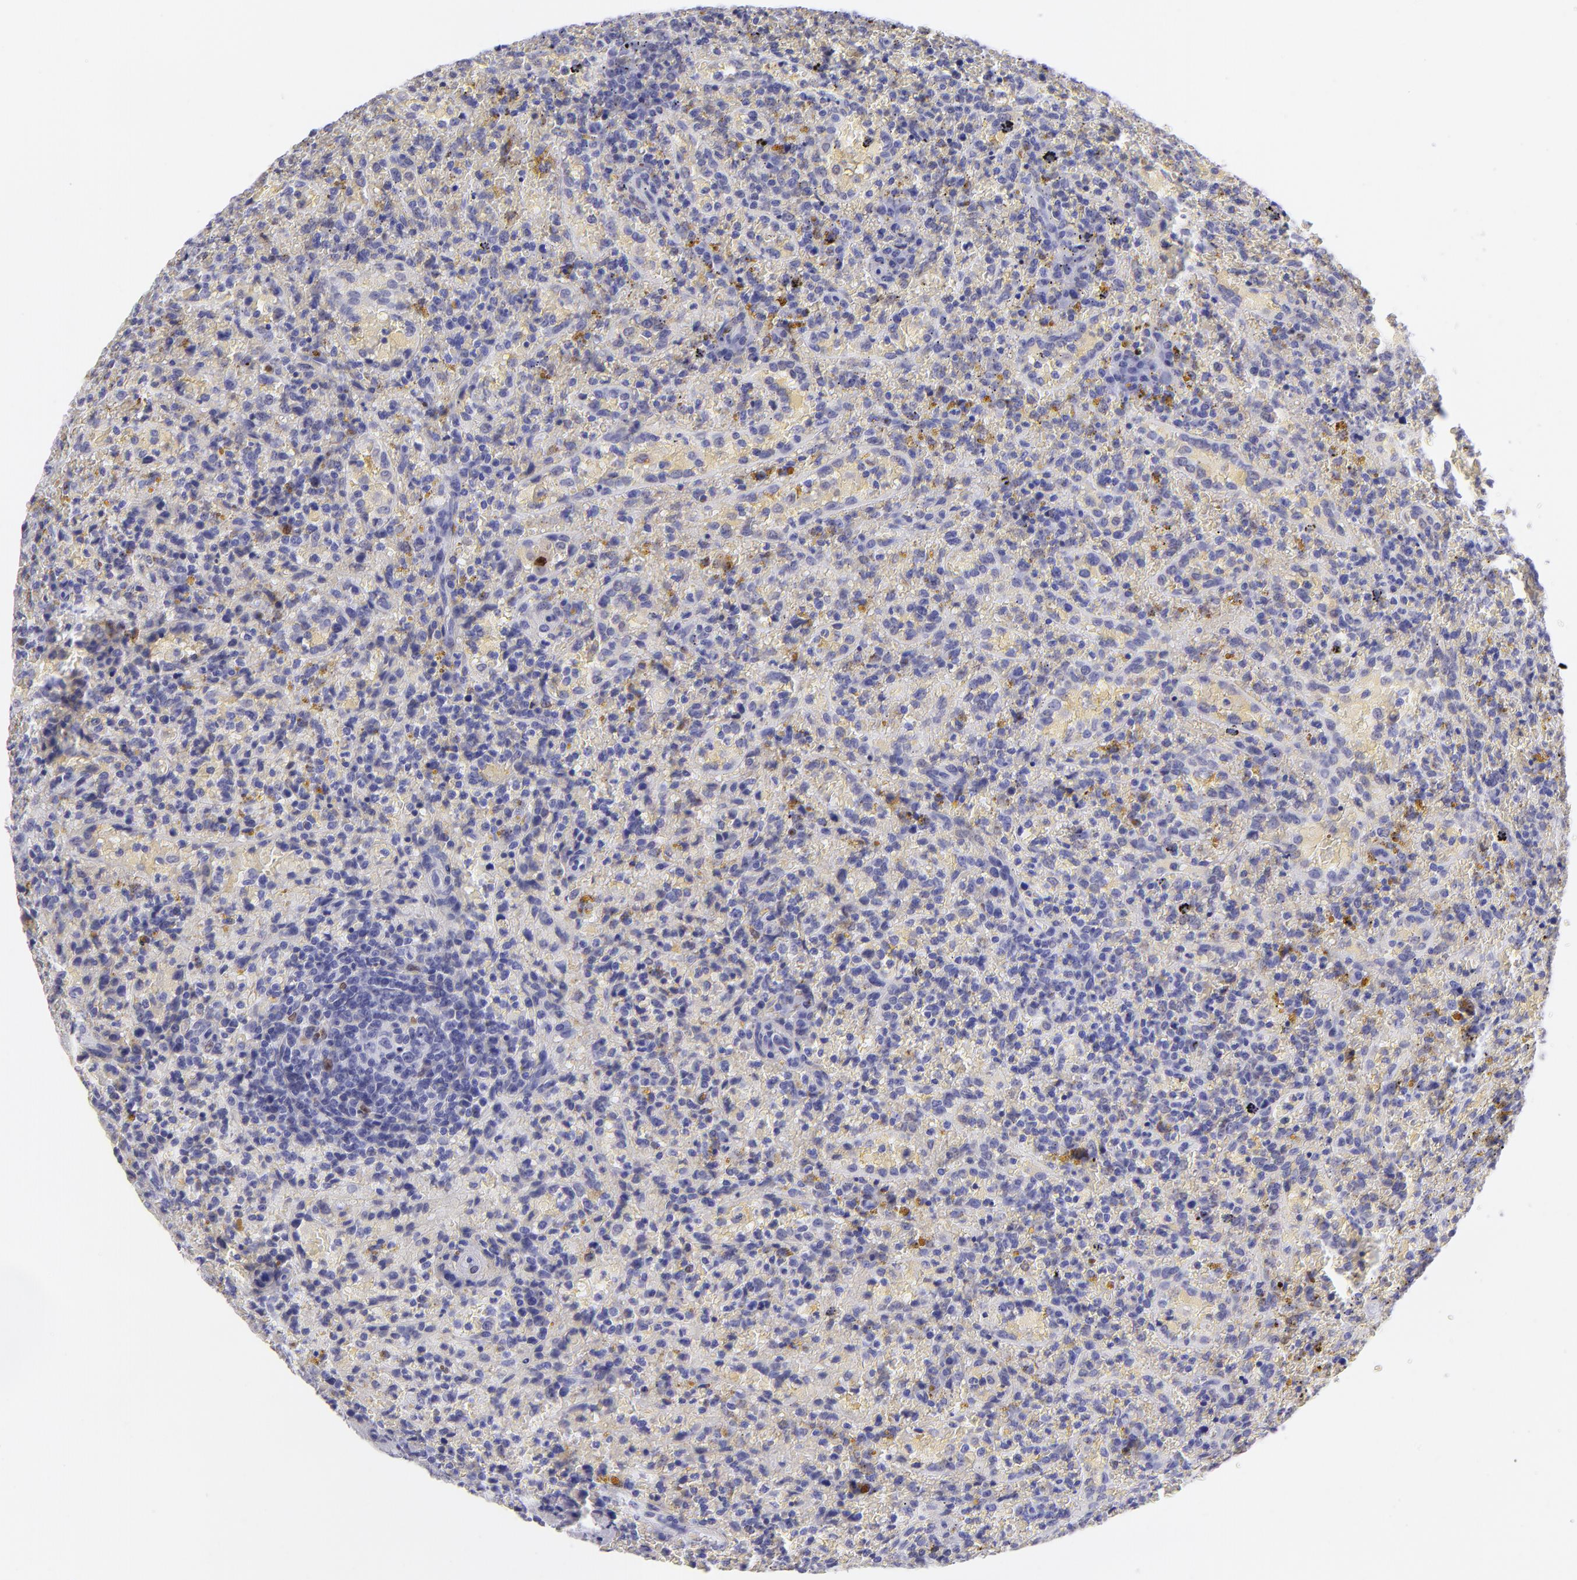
{"staining": {"intensity": "weak", "quantity": "<25%", "location": "nuclear"}, "tissue": "lymphoma", "cell_type": "Tumor cells", "image_type": "cancer", "snomed": [{"axis": "morphology", "description": "Malignant lymphoma, non-Hodgkin's type, High grade"}, {"axis": "topography", "description": "Spleen"}, {"axis": "topography", "description": "Lymph node"}], "caption": "Tumor cells show no significant protein staining in high-grade malignant lymphoma, non-Hodgkin's type. The staining was performed using DAB (3,3'-diaminobenzidine) to visualize the protein expression in brown, while the nuclei were stained in blue with hematoxylin (Magnification: 20x).", "gene": "MITF", "patient": {"sex": "female", "age": 70}}